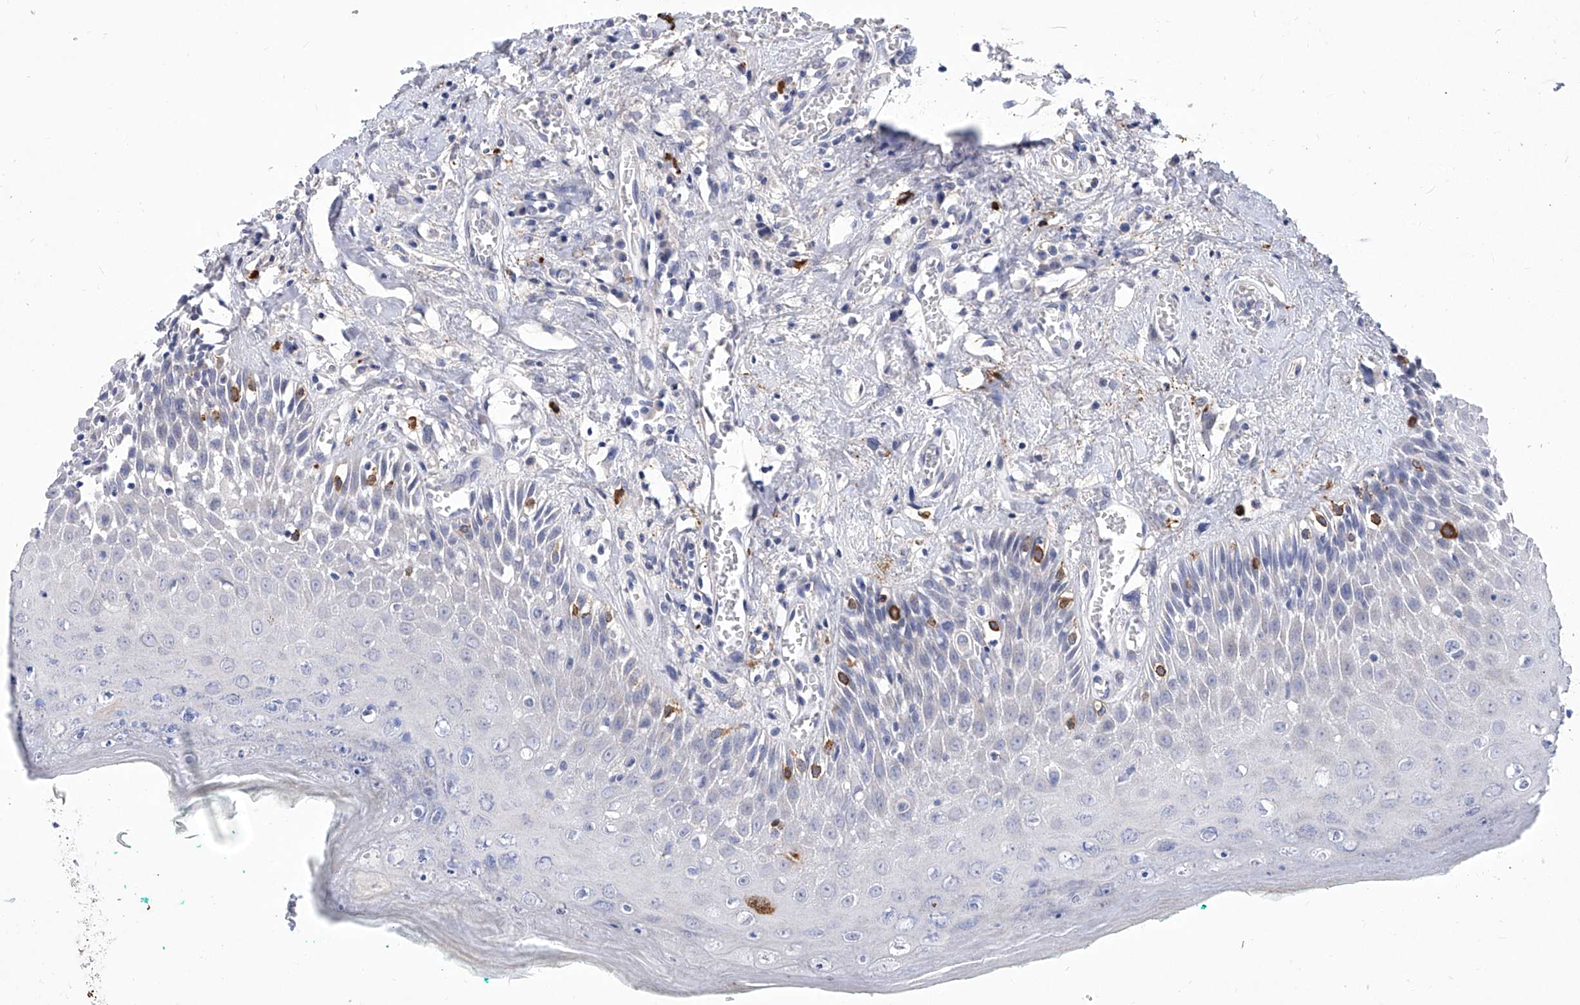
{"staining": {"intensity": "negative", "quantity": "none", "location": "none"}, "tissue": "oral mucosa", "cell_type": "Squamous epithelial cells", "image_type": "normal", "snomed": [{"axis": "morphology", "description": "Normal tissue, NOS"}, {"axis": "topography", "description": "Oral tissue"}], "caption": "DAB (3,3'-diaminobenzidine) immunohistochemical staining of normal human oral mucosa exhibits no significant expression in squamous epithelial cells. (Stains: DAB (3,3'-diaminobenzidine) immunohistochemistry (IHC) with hematoxylin counter stain, Microscopy: brightfield microscopy at high magnification).", "gene": "IFNL2", "patient": {"sex": "female", "age": 70}}